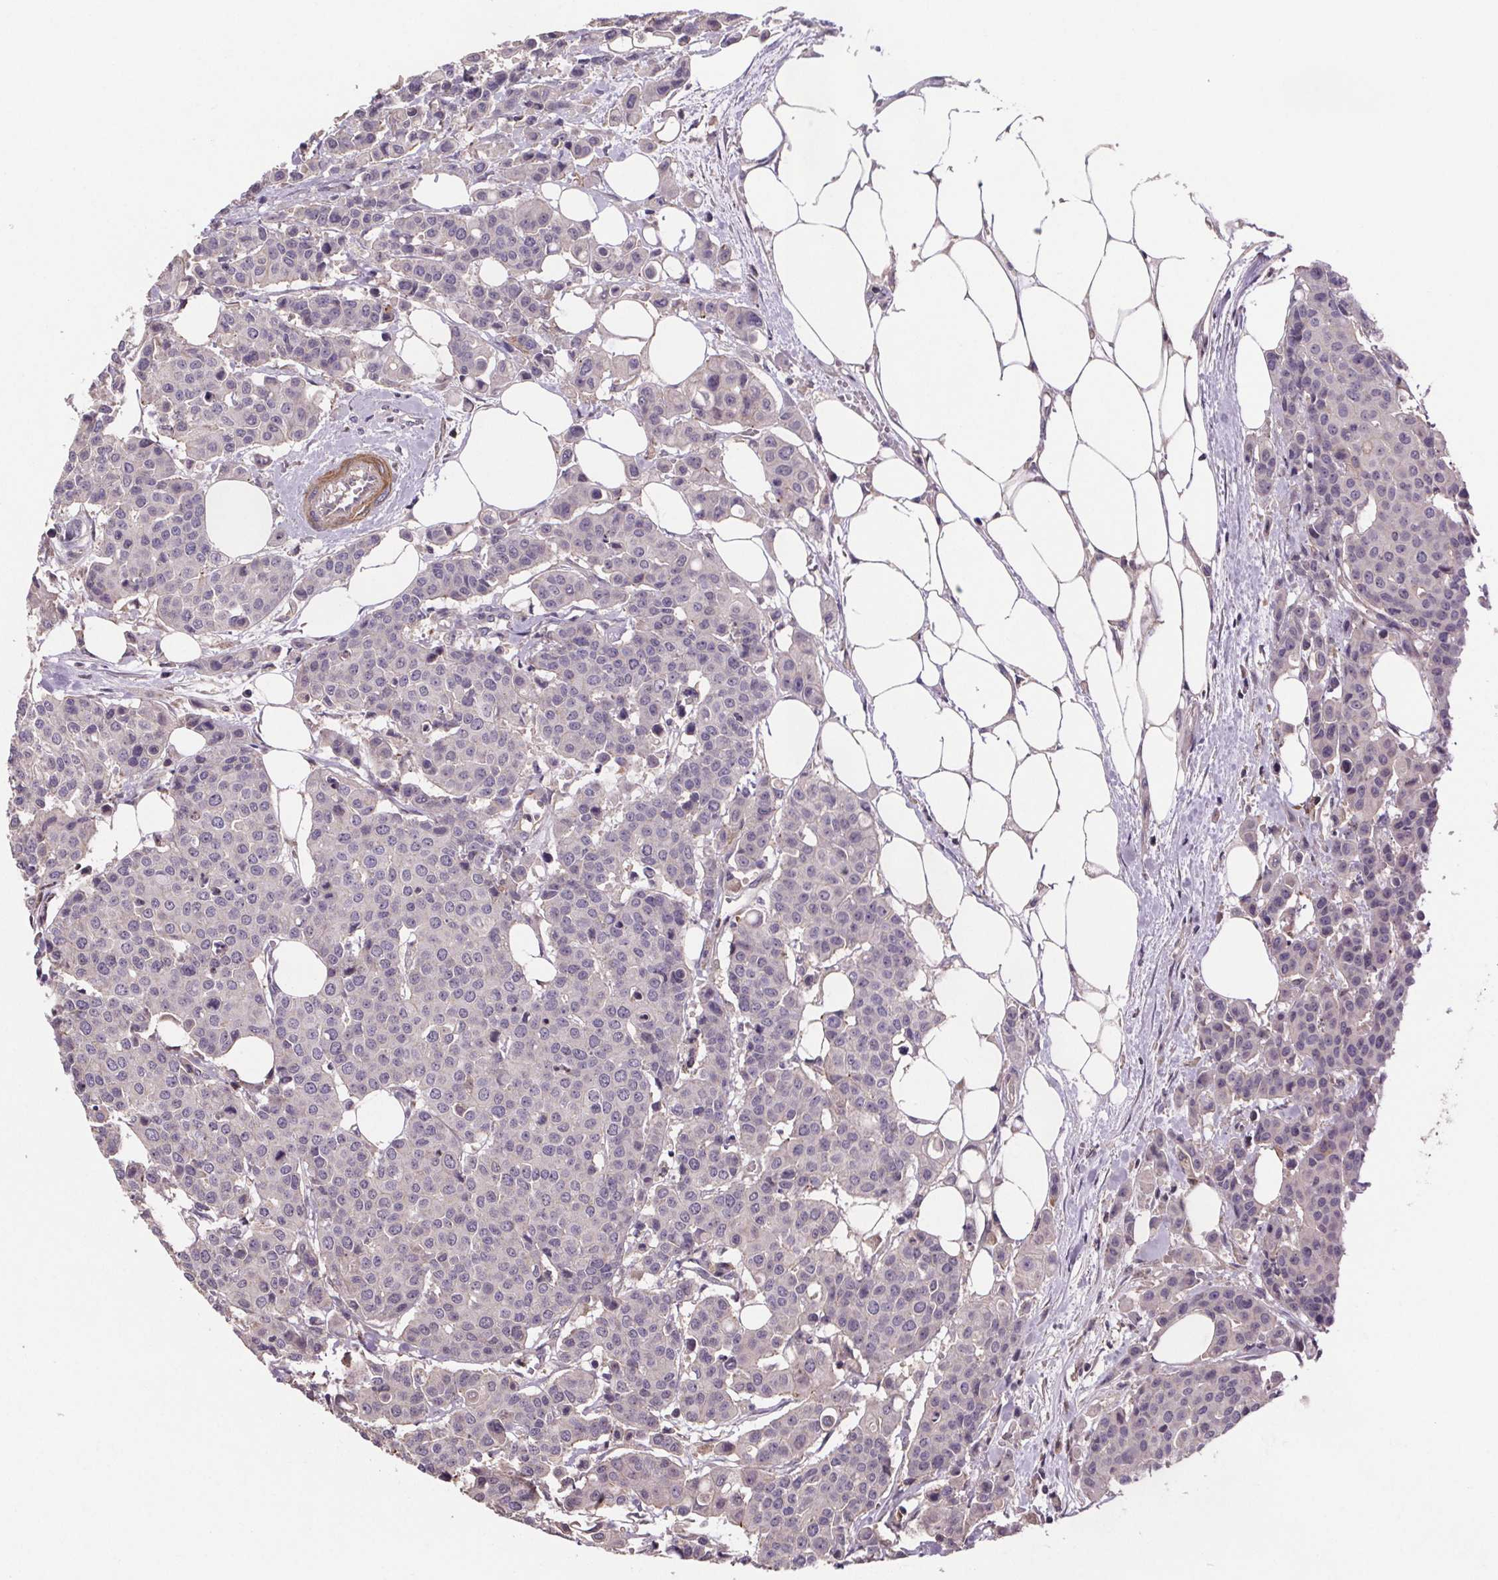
{"staining": {"intensity": "negative", "quantity": "none", "location": "none"}, "tissue": "carcinoid", "cell_type": "Tumor cells", "image_type": "cancer", "snomed": [{"axis": "morphology", "description": "Carcinoid, malignant, NOS"}, {"axis": "topography", "description": "Colon"}], "caption": "Human carcinoid stained for a protein using immunohistochemistry (IHC) shows no staining in tumor cells.", "gene": "CLN3", "patient": {"sex": "male", "age": 81}}